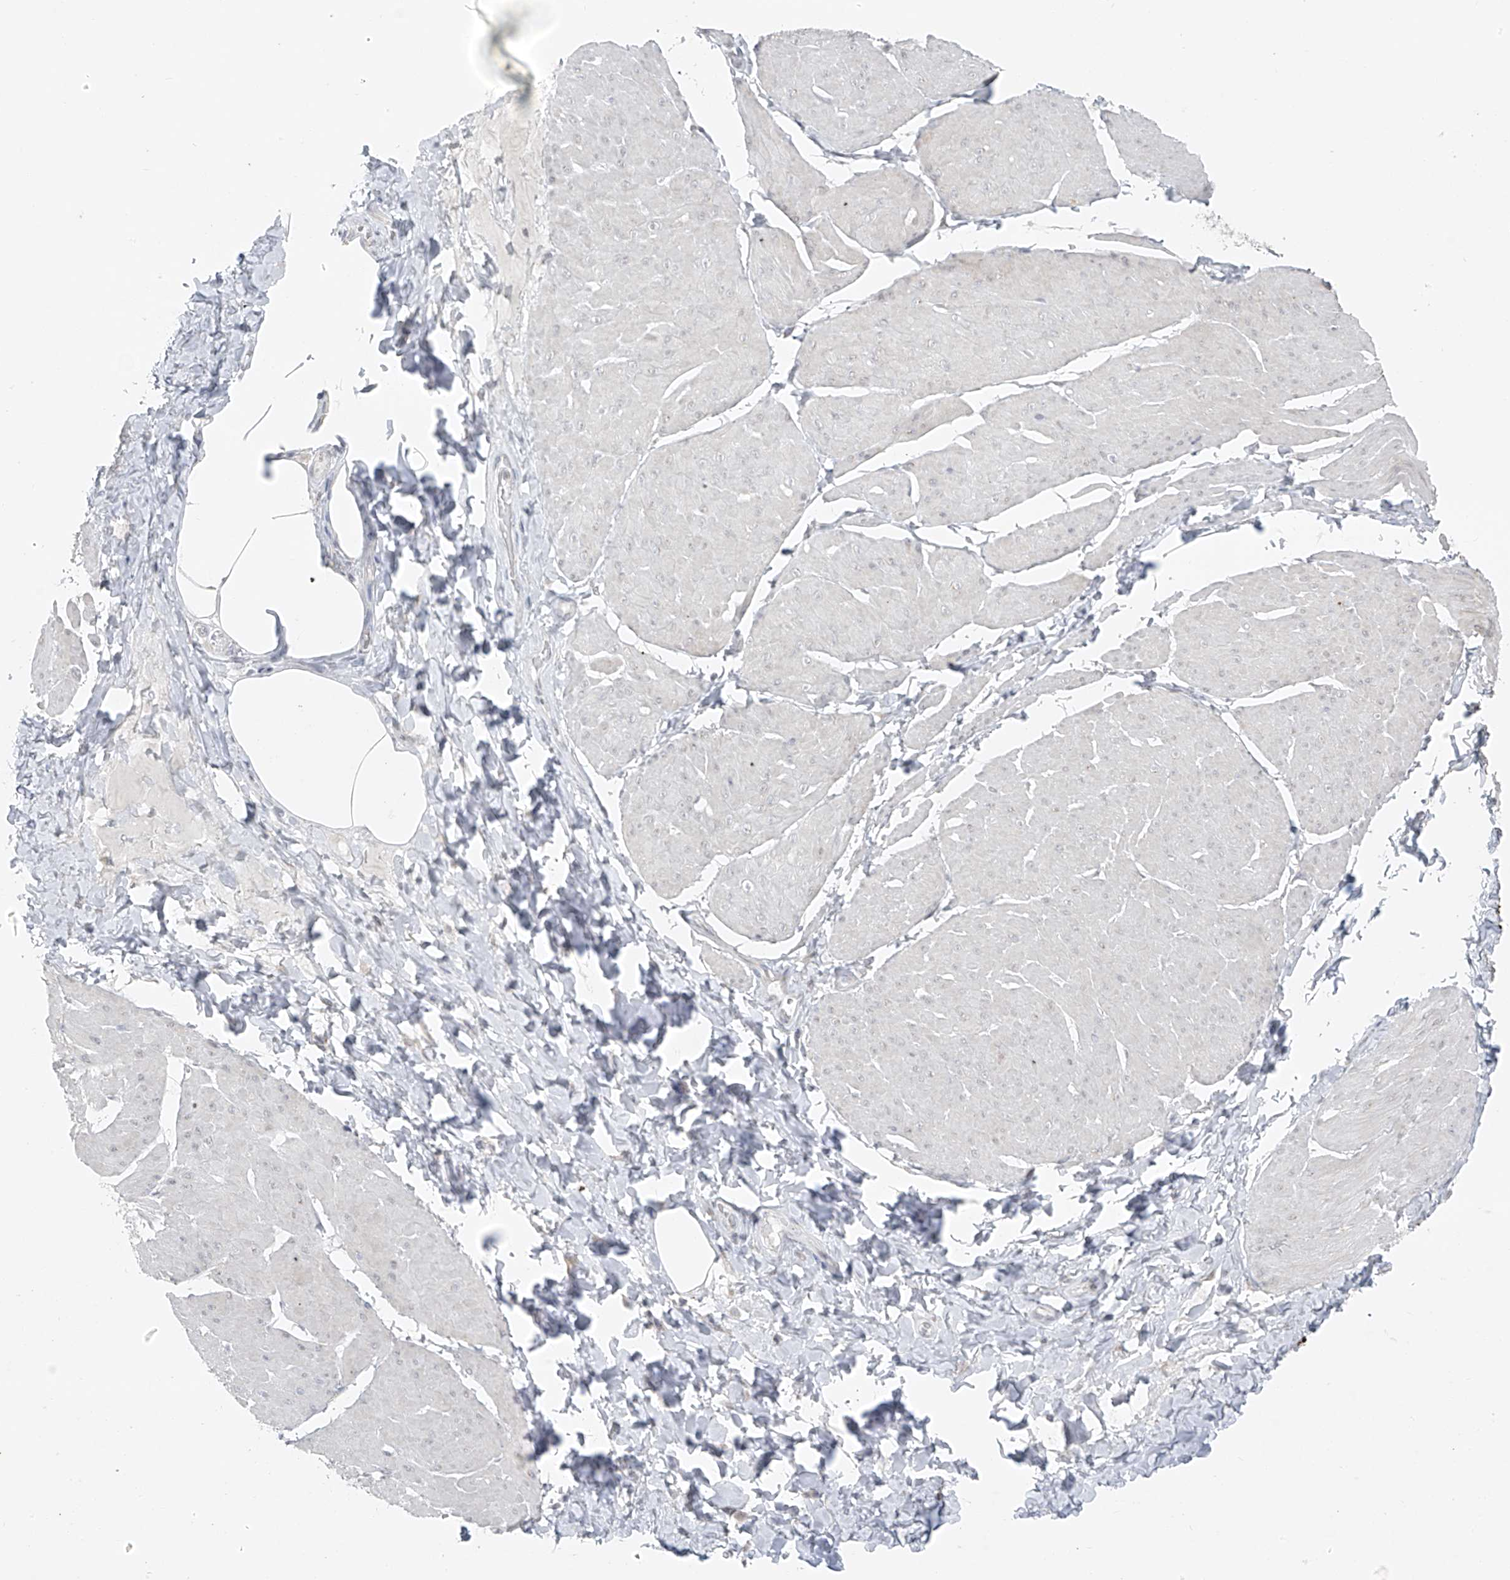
{"staining": {"intensity": "negative", "quantity": "none", "location": "none"}, "tissue": "smooth muscle", "cell_type": "Smooth muscle cells", "image_type": "normal", "snomed": [{"axis": "morphology", "description": "Urothelial carcinoma, High grade"}, {"axis": "topography", "description": "Urinary bladder"}], "caption": "Protein analysis of normal smooth muscle exhibits no significant staining in smooth muscle cells.", "gene": "DYRK1B", "patient": {"sex": "male", "age": 46}}